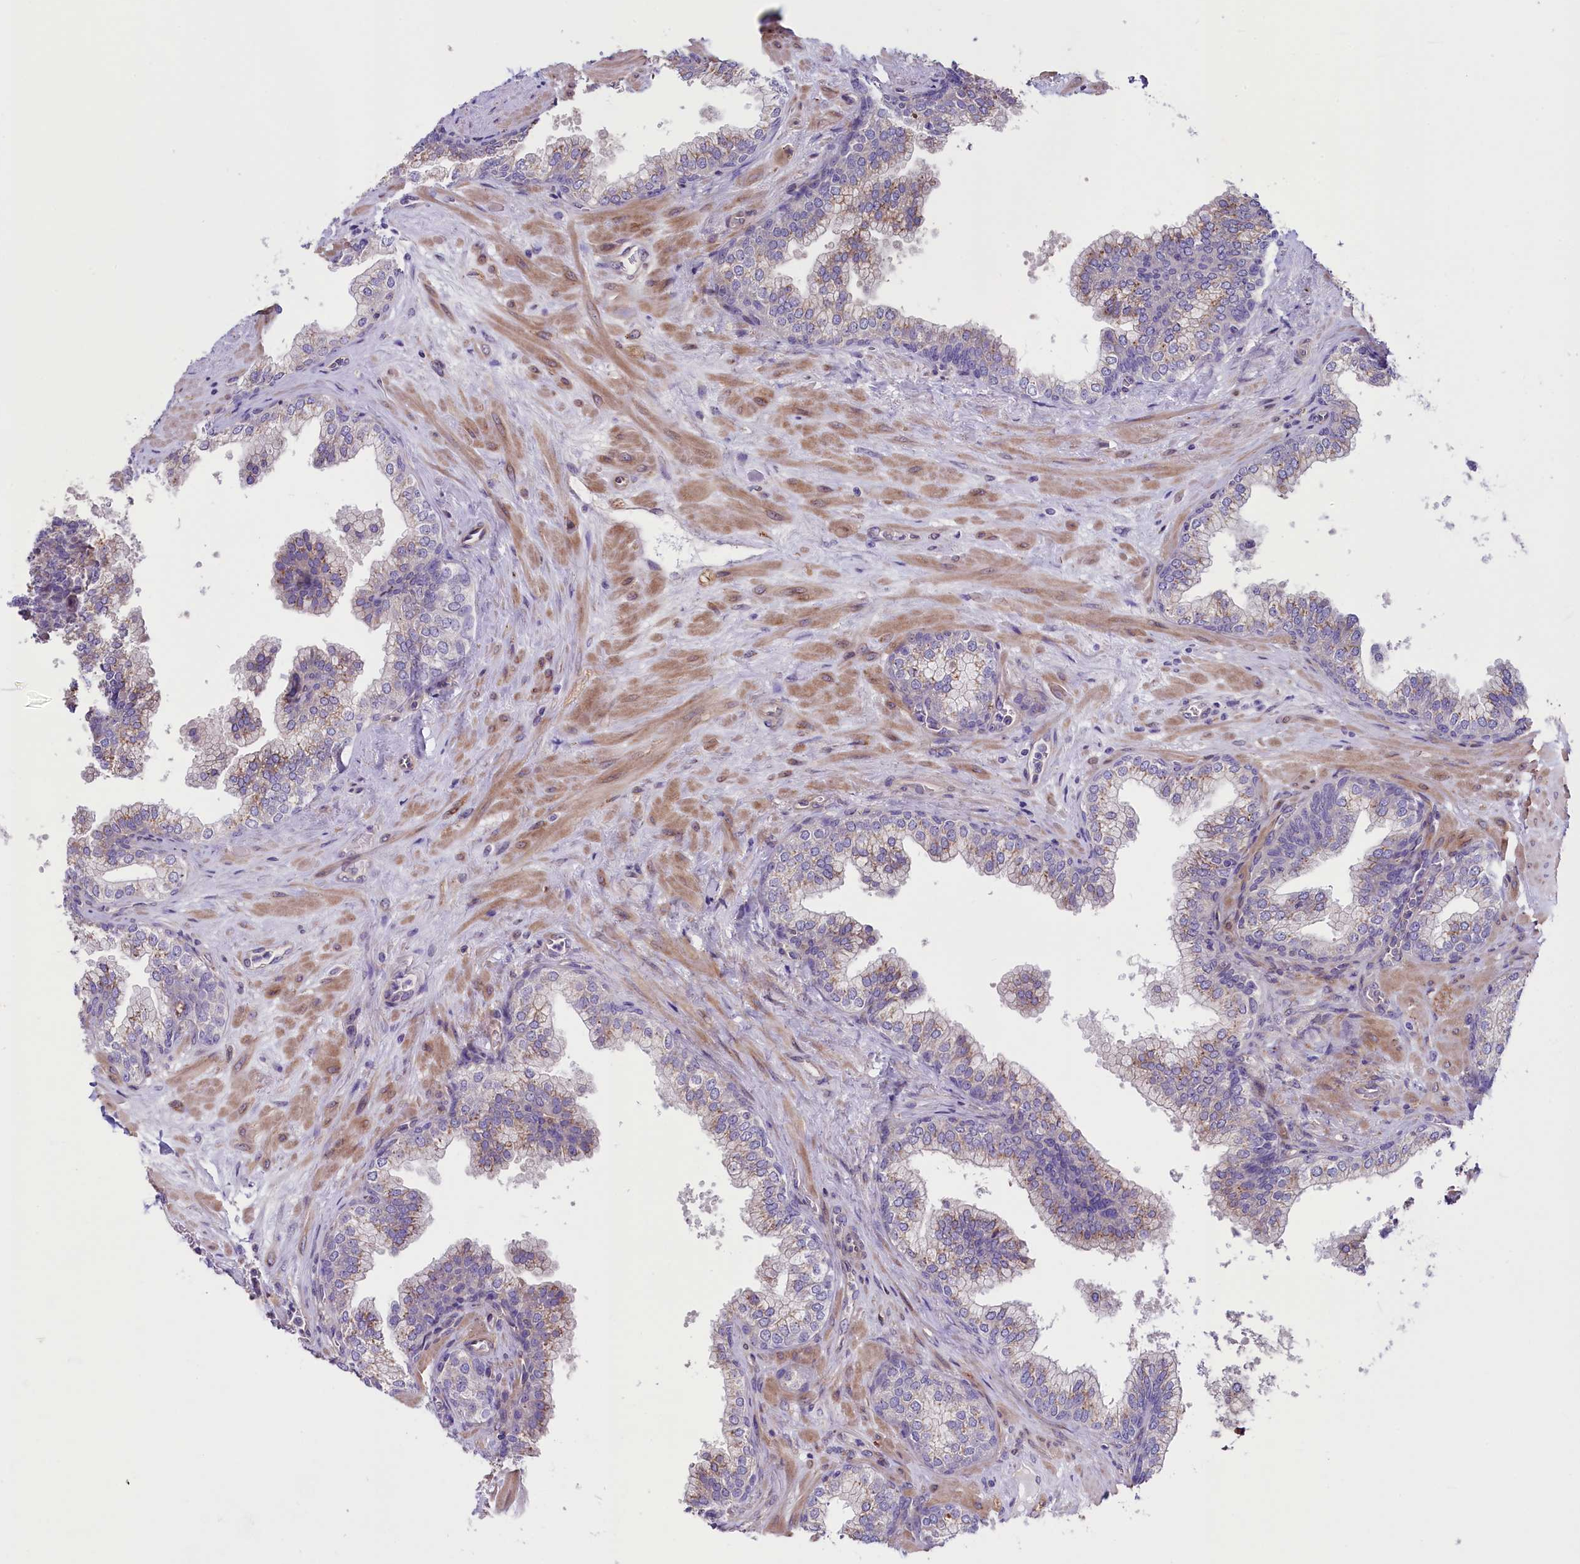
{"staining": {"intensity": "weak", "quantity": "25%-75%", "location": "cytoplasmic/membranous"}, "tissue": "prostate", "cell_type": "Glandular cells", "image_type": "normal", "snomed": [{"axis": "morphology", "description": "Normal tissue, NOS"}, {"axis": "topography", "description": "Prostate"}], "caption": "About 25%-75% of glandular cells in benign human prostate reveal weak cytoplasmic/membranous protein expression as visualized by brown immunohistochemical staining.", "gene": "GPR108", "patient": {"sex": "male", "age": 60}}